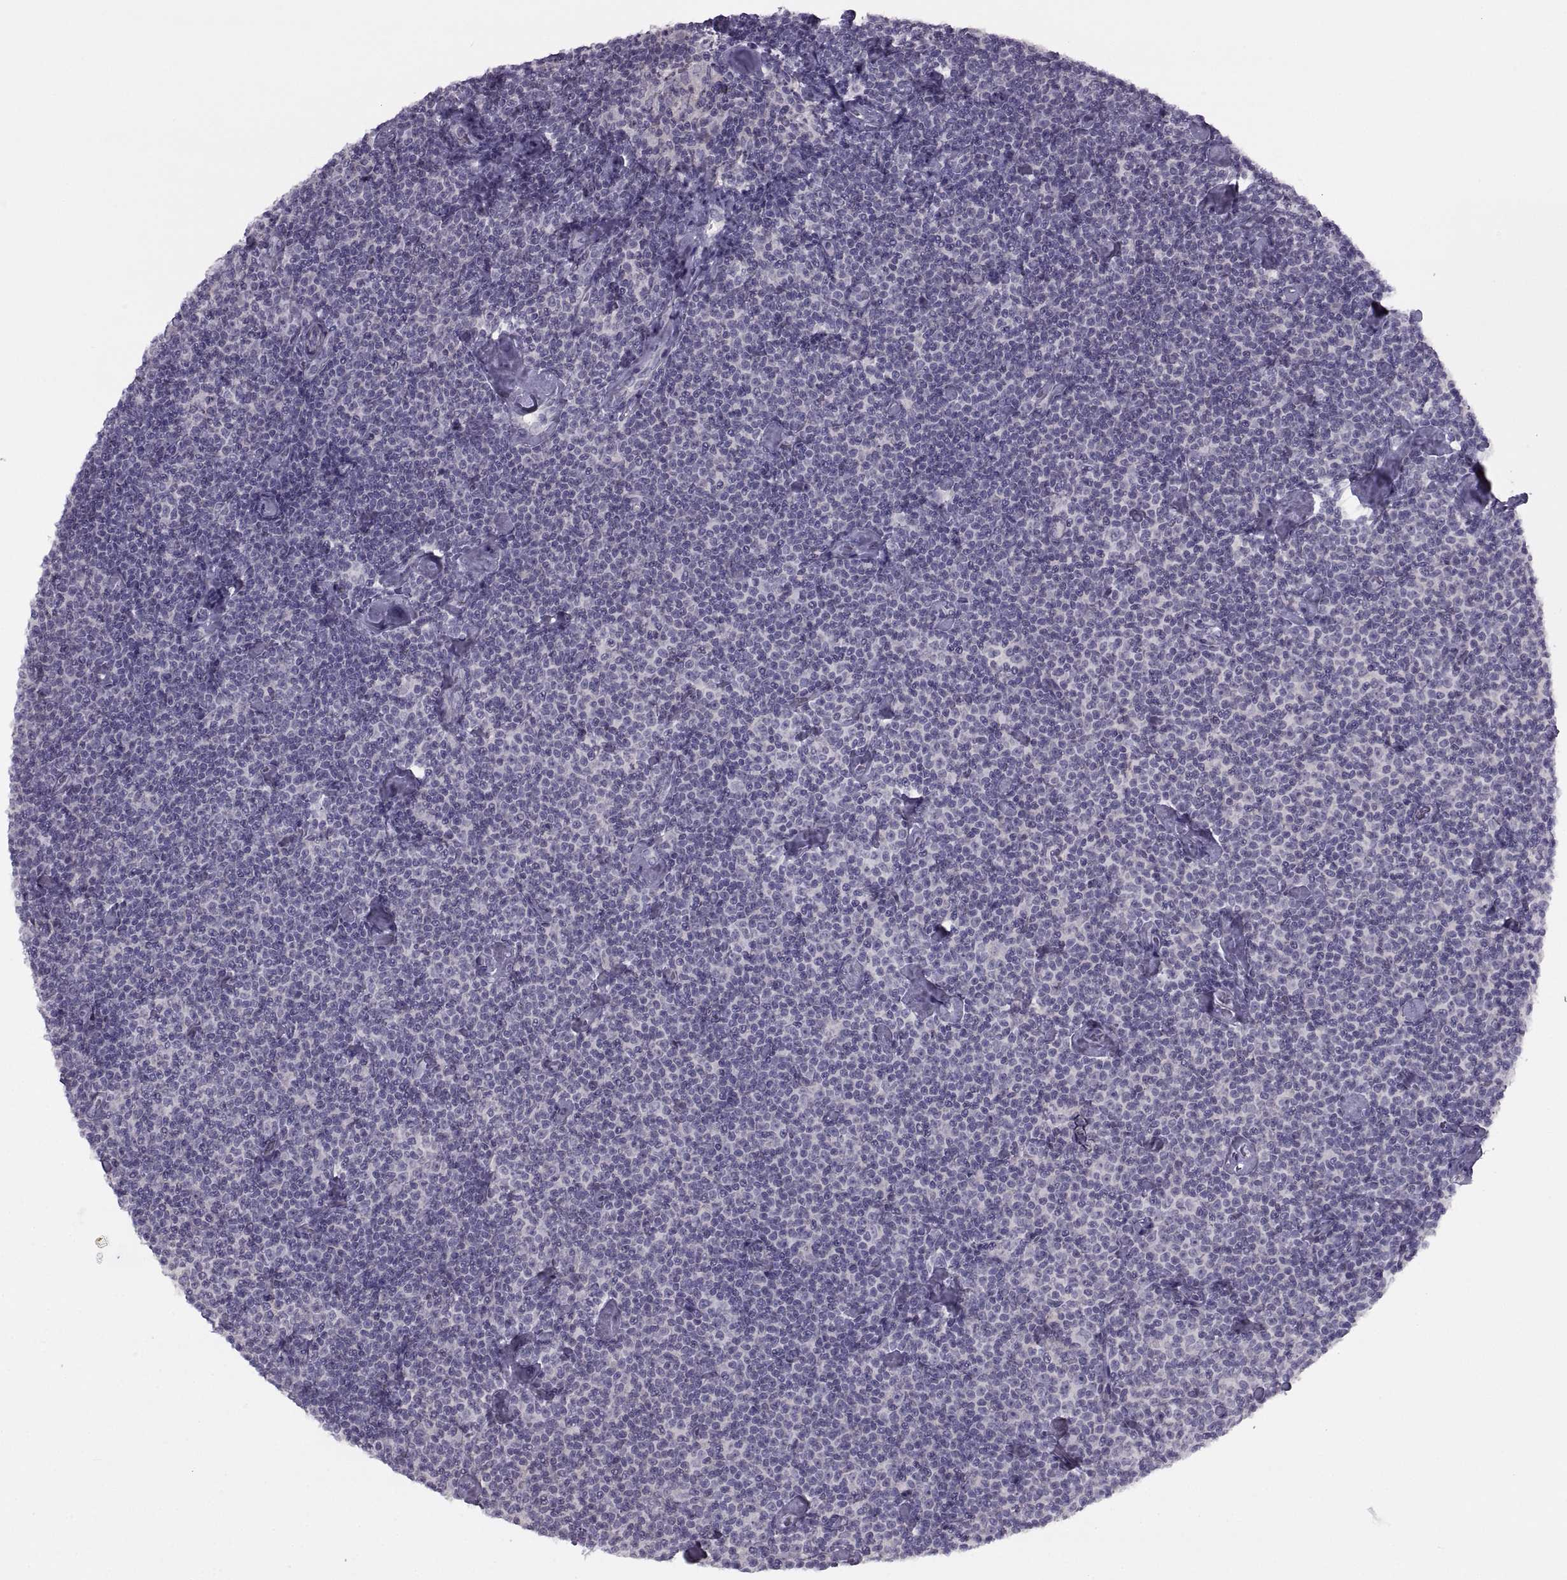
{"staining": {"intensity": "negative", "quantity": "none", "location": "none"}, "tissue": "lymphoma", "cell_type": "Tumor cells", "image_type": "cancer", "snomed": [{"axis": "morphology", "description": "Malignant lymphoma, non-Hodgkin's type, Low grade"}, {"axis": "topography", "description": "Lymph node"}], "caption": "Immunohistochemistry (IHC) photomicrograph of lymphoma stained for a protein (brown), which exhibits no expression in tumor cells.", "gene": "BSPH1", "patient": {"sex": "male", "age": 81}}